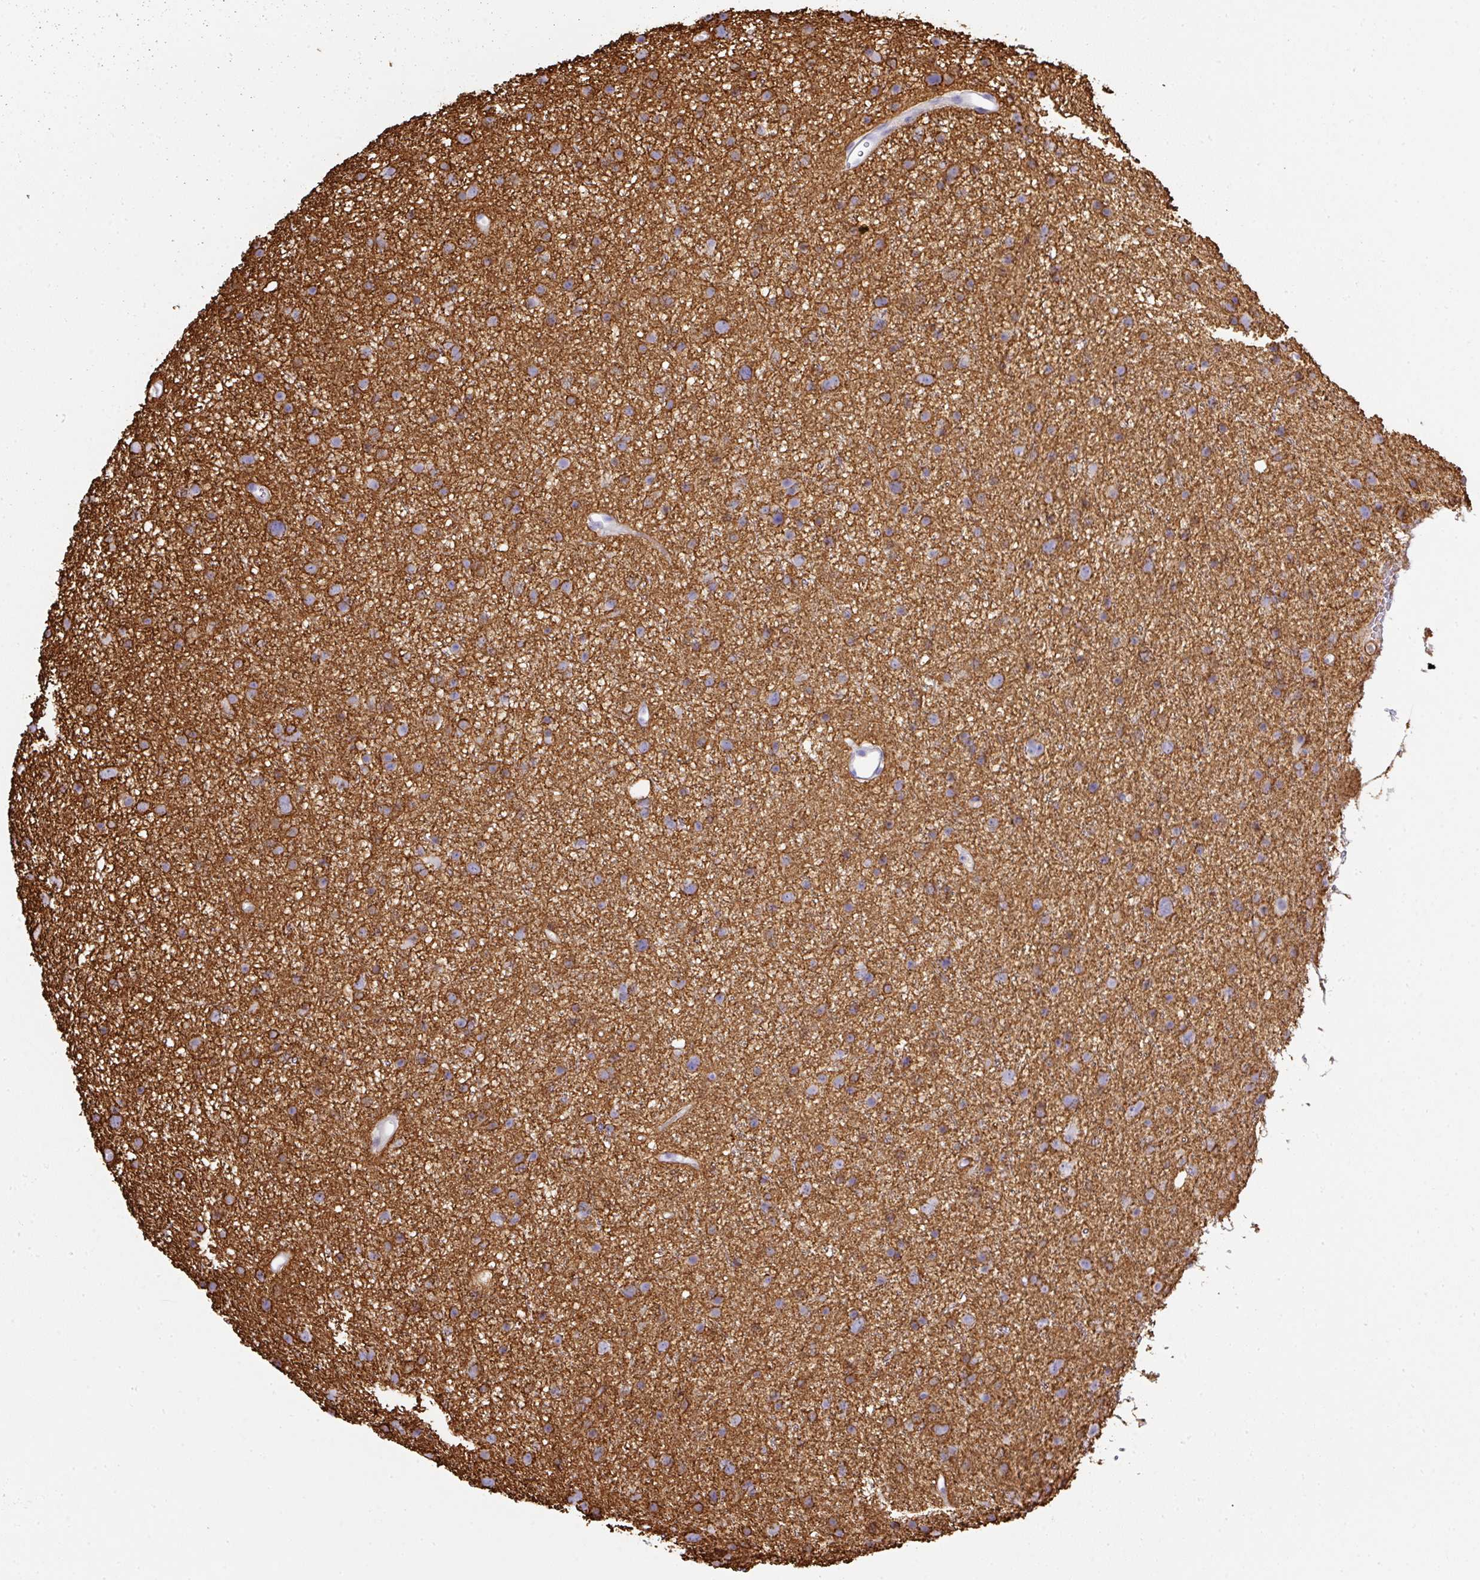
{"staining": {"intensity": "moderate", "quantity": ">75%", "location": "cytoplasmic/membranous"}, "tissue": "glioma", "cell_type": "Tumor cells", "image_type": "cancer", "snomed": [{"axis": "morphology", "description": "Glioma, malignant, Low grade"}, {"axis": "topography", "description": "Cerebral cortex"}], "caption": "IHC photomicrograph of neoplastic tissue: malignant glioma (low-grade) stained using IHC exhibits medium levels of moderate protein expression localized specifically in the cytoplasmic/membranous of tumor cells, appearing as a cytoplasmic/membranous brown color.", "gene": "TARM1", "patient": {"sex": "female", "age": 39}}